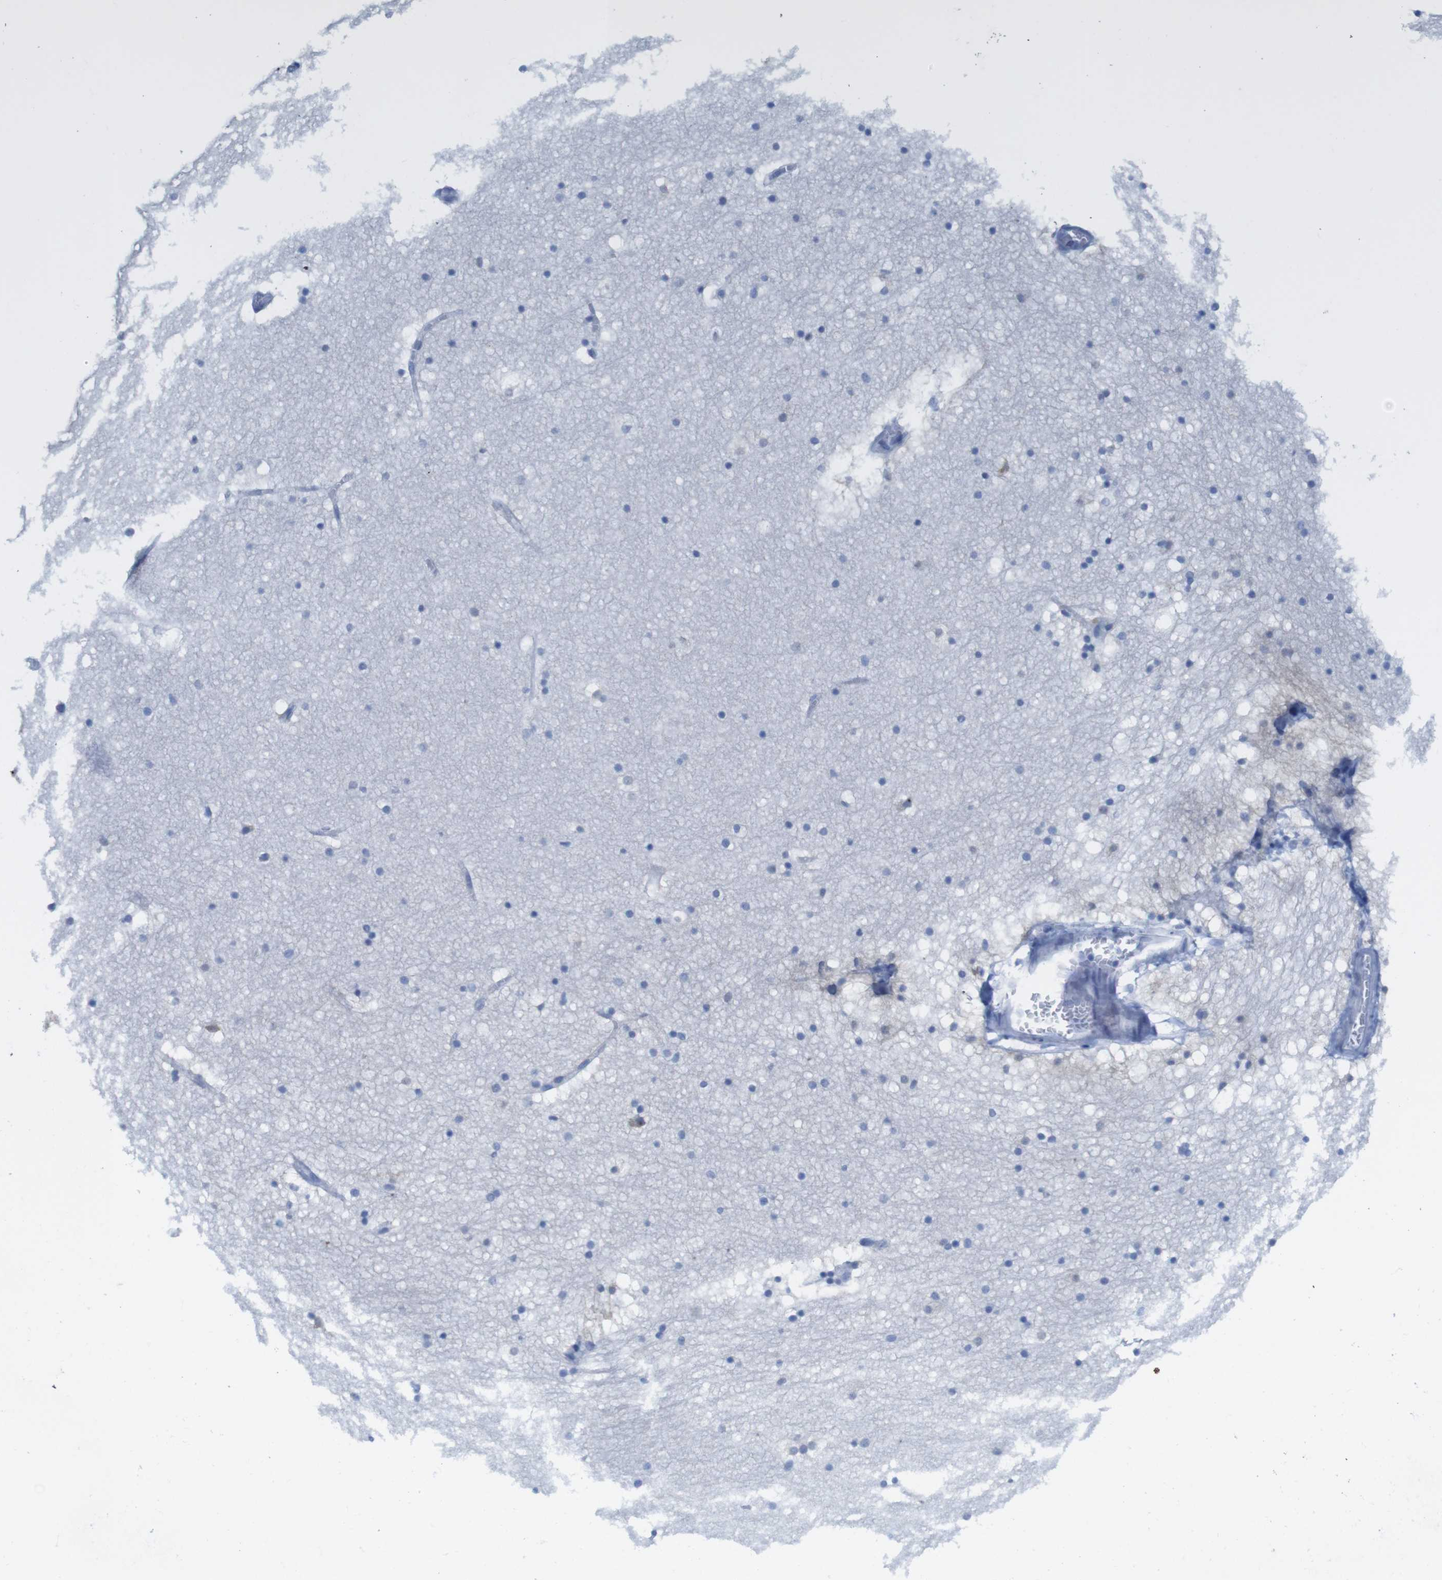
{"staining": {"intensity": "negative", "quantity": "none", "location": "none"}, "tissue": "hippocampus", "cell_type": "Glial cells", "image_type": "normal", "snomed": [{"axis": "morphology", "description": "Normal tissue, NOS"}, {"axis": "topography", "description": "Hippocampus"}], "caption": "IHC of benign hippocampus displays no positivity in glial cells.", "gene": "PNMA1", "patient": {"sex": "male", "age": 45}}